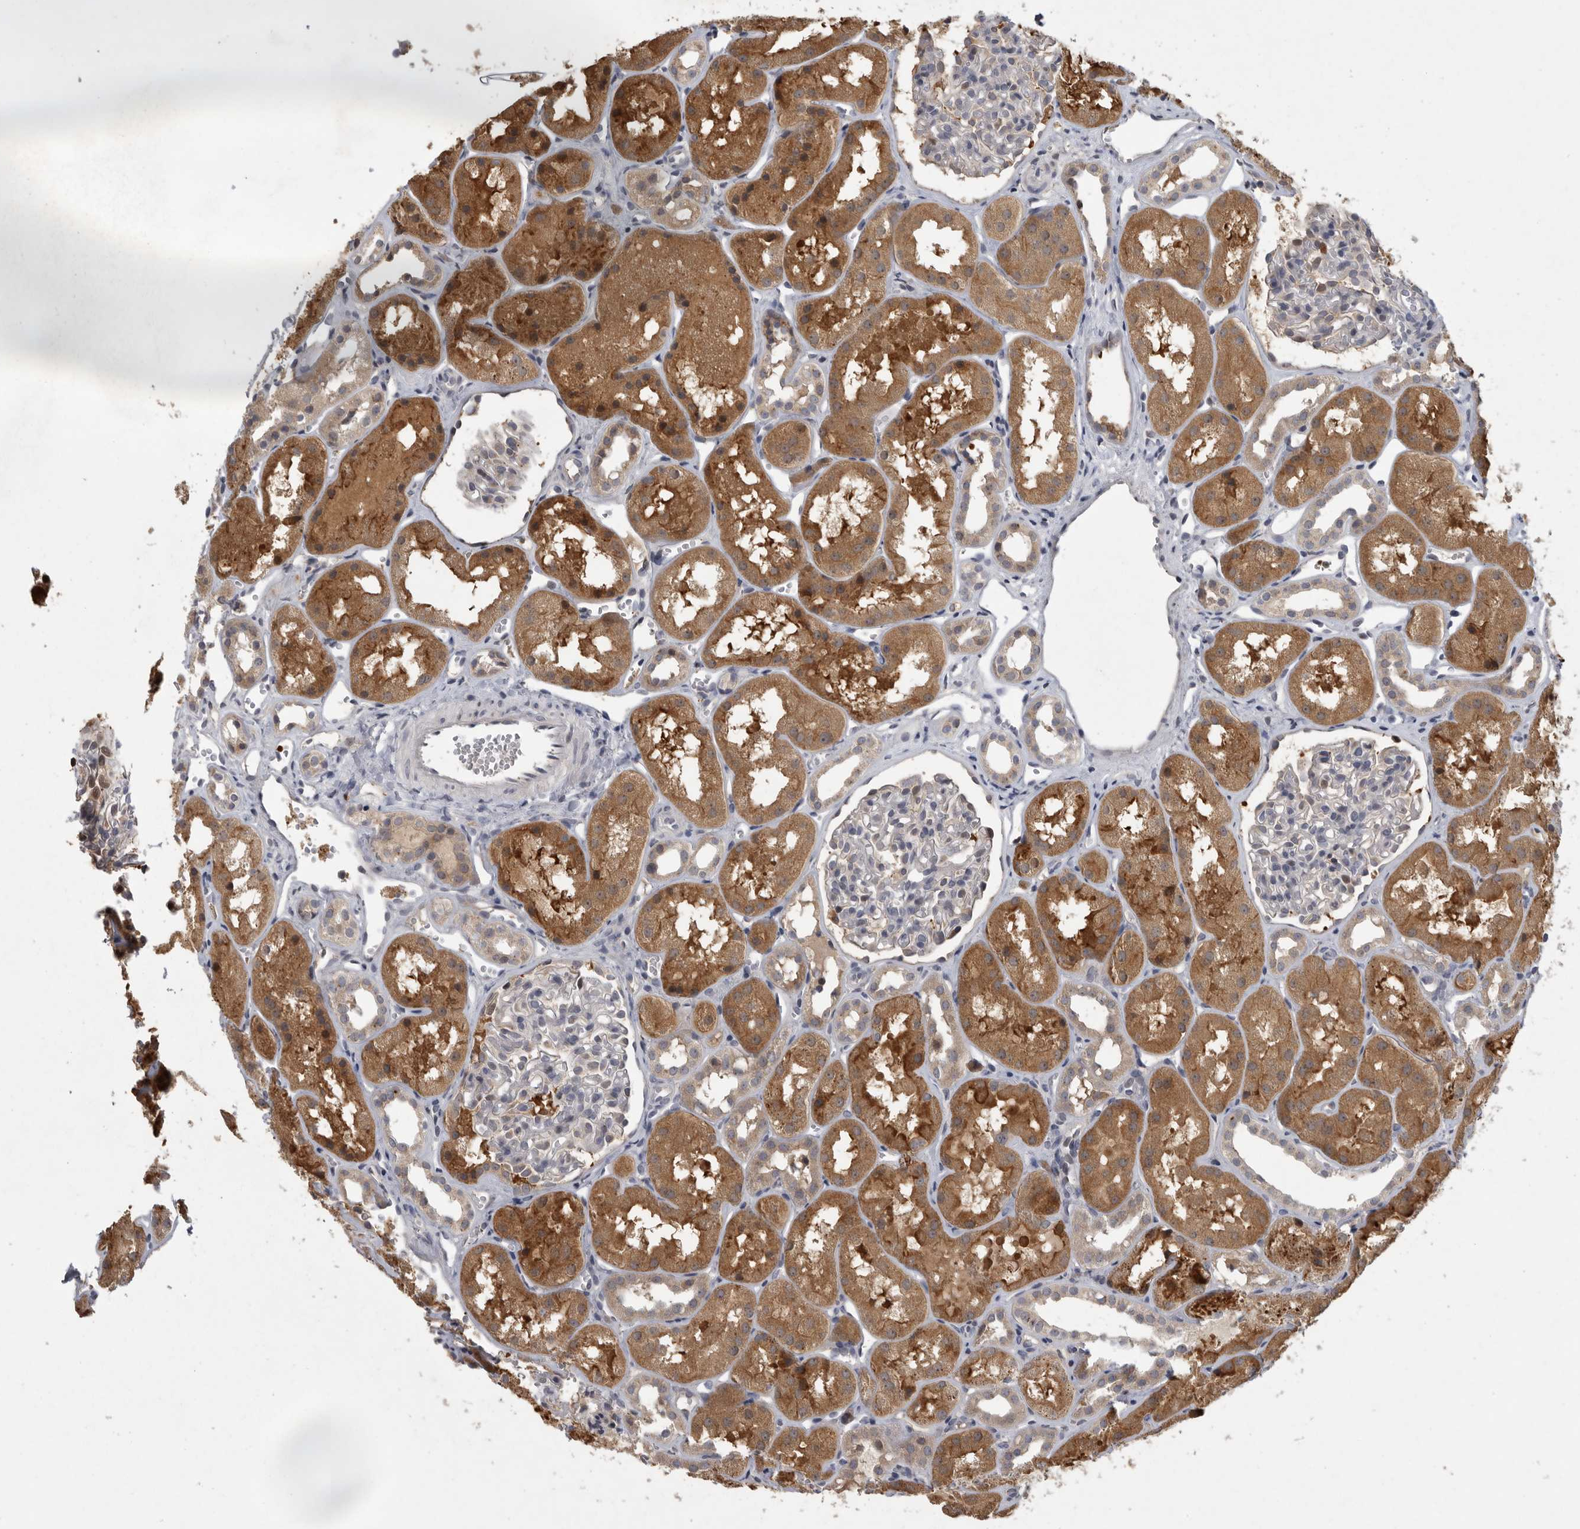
{"staining": {"intensity": "moderate", "quantity": "<25%", "location": "cytoplasmic/membranous"}, "tissue": "kidney", "cell_type": "Cells in glomeruli", "image_type": "normal", "snomed": [{"axis": "morphology", "description": "Normal tissue, NOS"}, {"axis": "topography", "description": "Kidney"}], "caption": "Protein staining by immunohistochemistry (IHC) displays moderate cytoplasmic/membranous positivity in about <25% of cells in glomeruli in benign kidney. The protein is stained brown, and the nuclei are stained in blue (DAB (3,3'-diaminobenzidine) IHC with brightfield microscopy, high magnification).", "gene": "MAN2A1", "patient": {"sex": "male", "age": 16}}